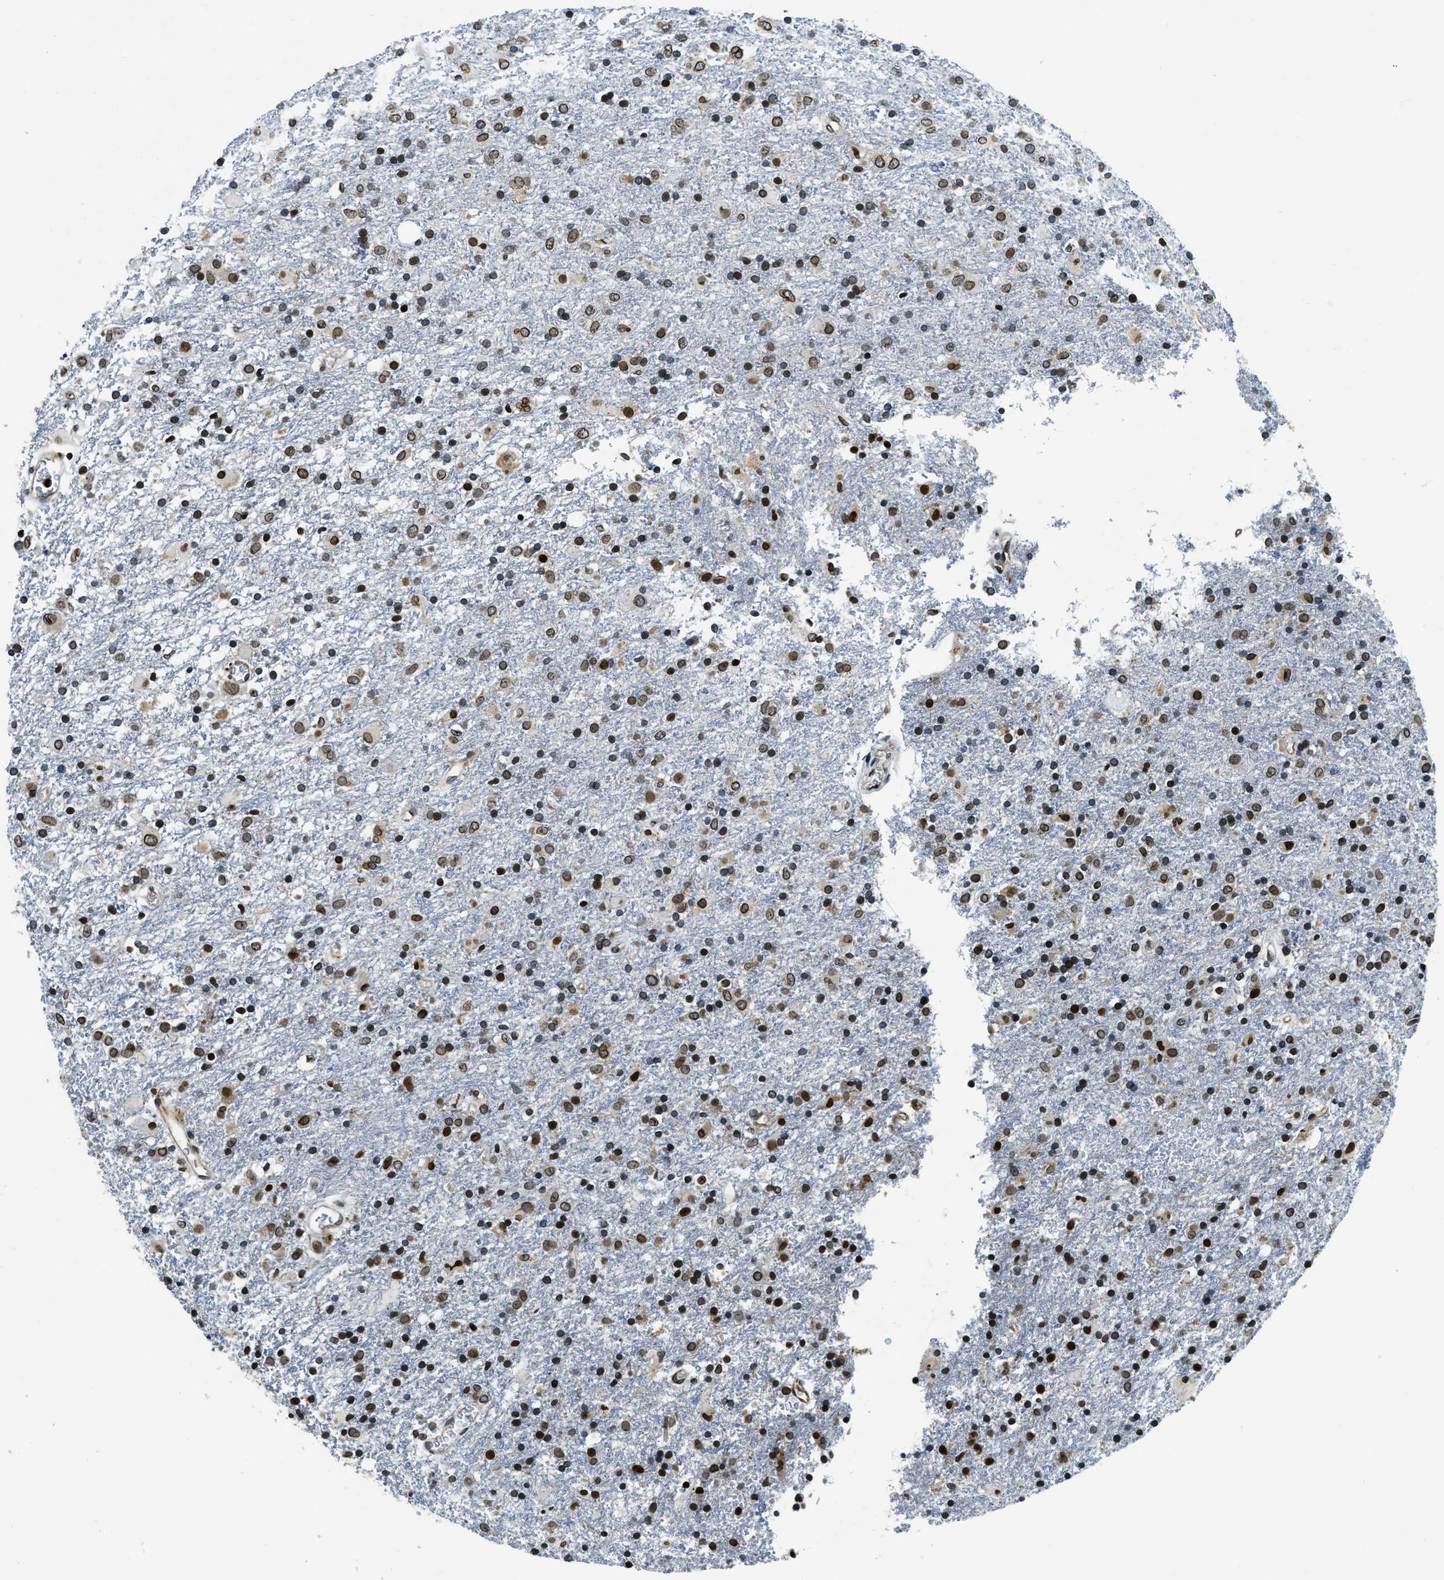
{"staining": {"intensity": "moderate", "quantity": ">75%", "location": "cytoplasmic/membranous,nuclear"}, "tissue": "glioma", "cell_type": "Tumor cells", "image_type": "cancer", "snomed": [{"axis": "morphology", "description": "Glioma, malignant, Low grade"}, {"axis": "topography", "description": "Brain"}], "caption": "Immunohistochemistry (IHC) of malignant glioma (low-grade) demonstrates medium levels of moderate cytoplasmic/membranous and nuclear staining in about >75% of tumor cells.", "gene": "ZC3HC1", "patient": {"sex": "male", "age": 65}}